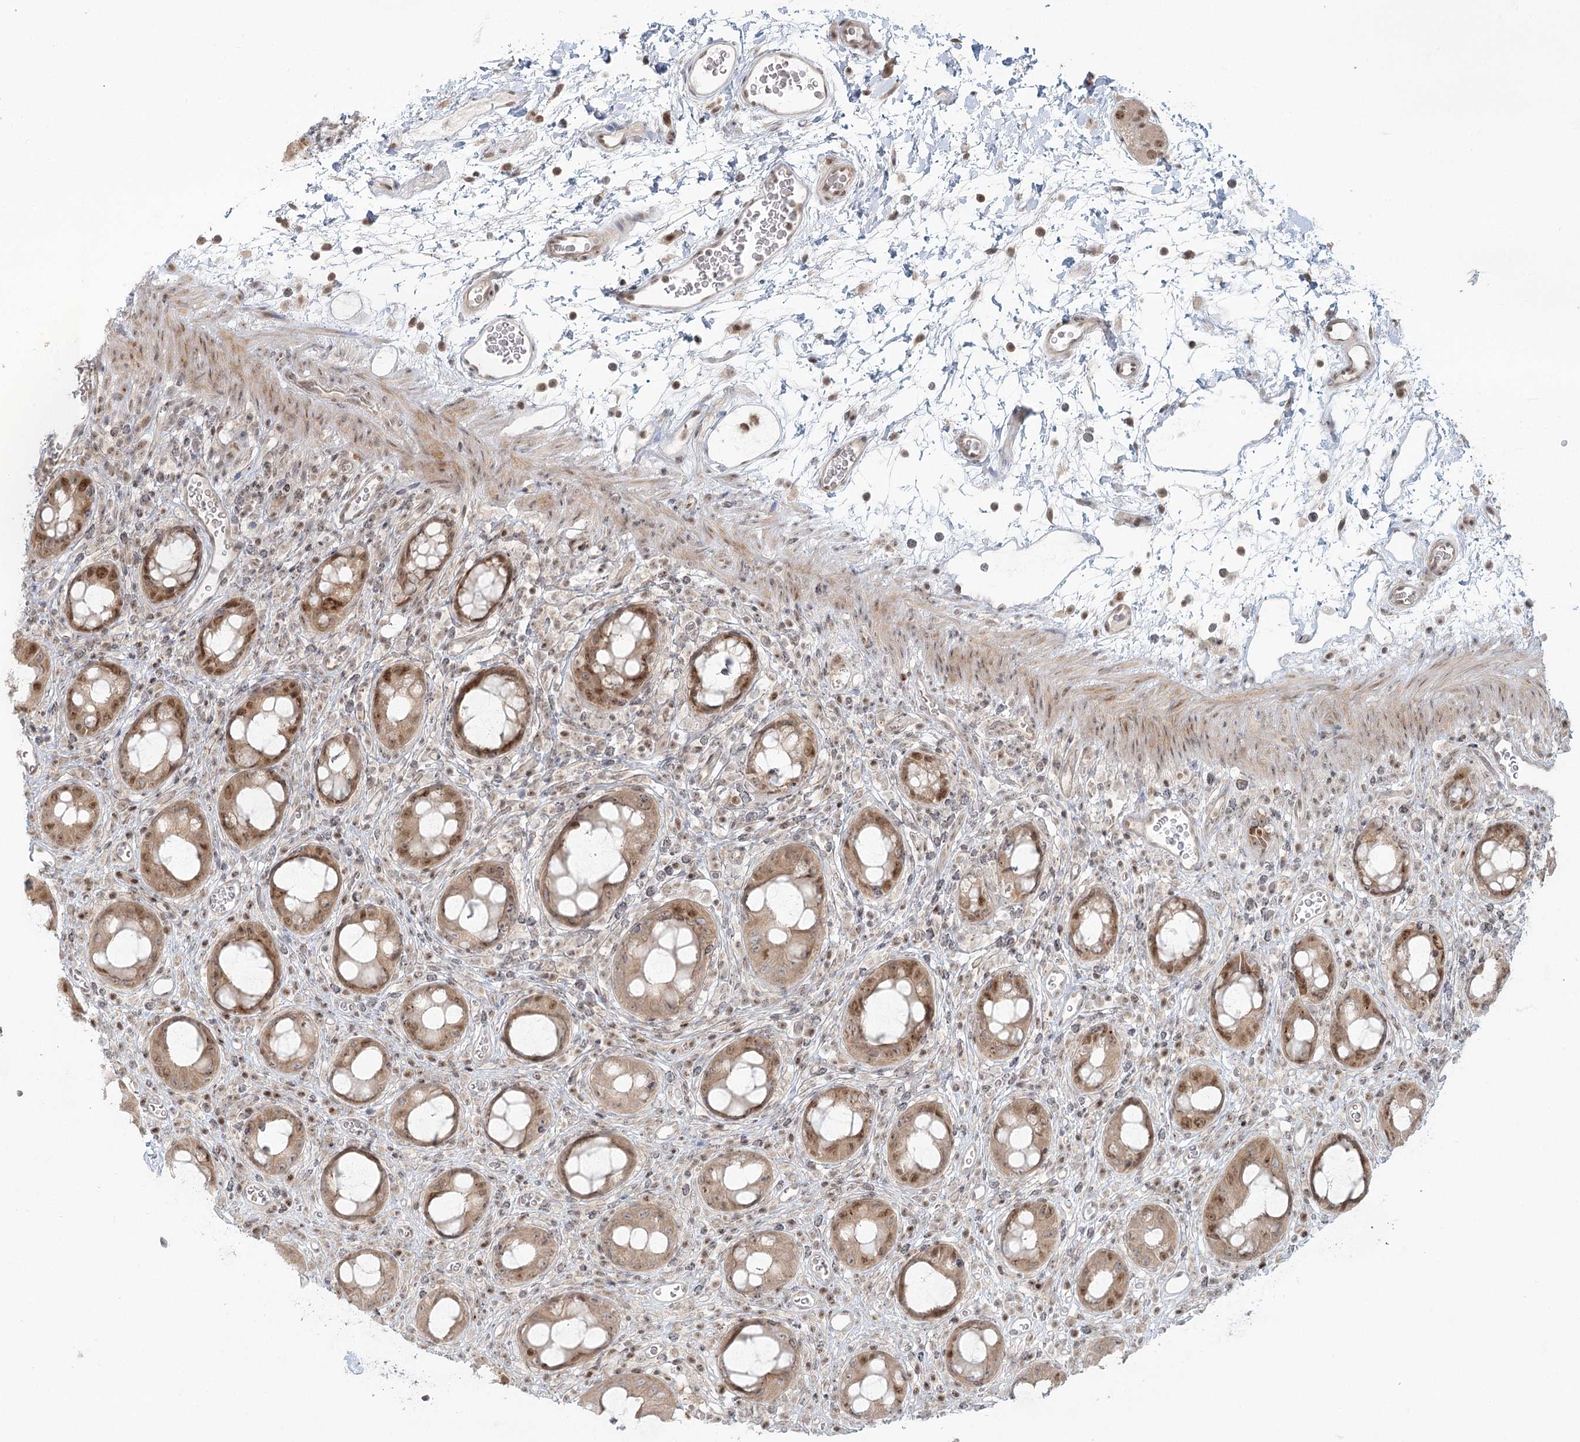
{"staining": {"intensity": "moderate", "quantity": ">75%", "location": "cytoplasmic/membranous,nuclear"}, "tissue": "rectum", "cell_type": "Glandular cells", "image_type": "normal", "snomed": [{"axis": "morphology", "description": "Normal tissue, NOS"}, {"axis": "topography", "description": "Rectum"}], "caption": "Approximately >75% of glandular cells in benign human rectum exhibit moderate cytoplasmic/membranous,nuclear protein positivity as visualized by brown immunohistochemical staining.", "gene": "R3HCC1L", "patient": {"sex": "female", "age": 57}}